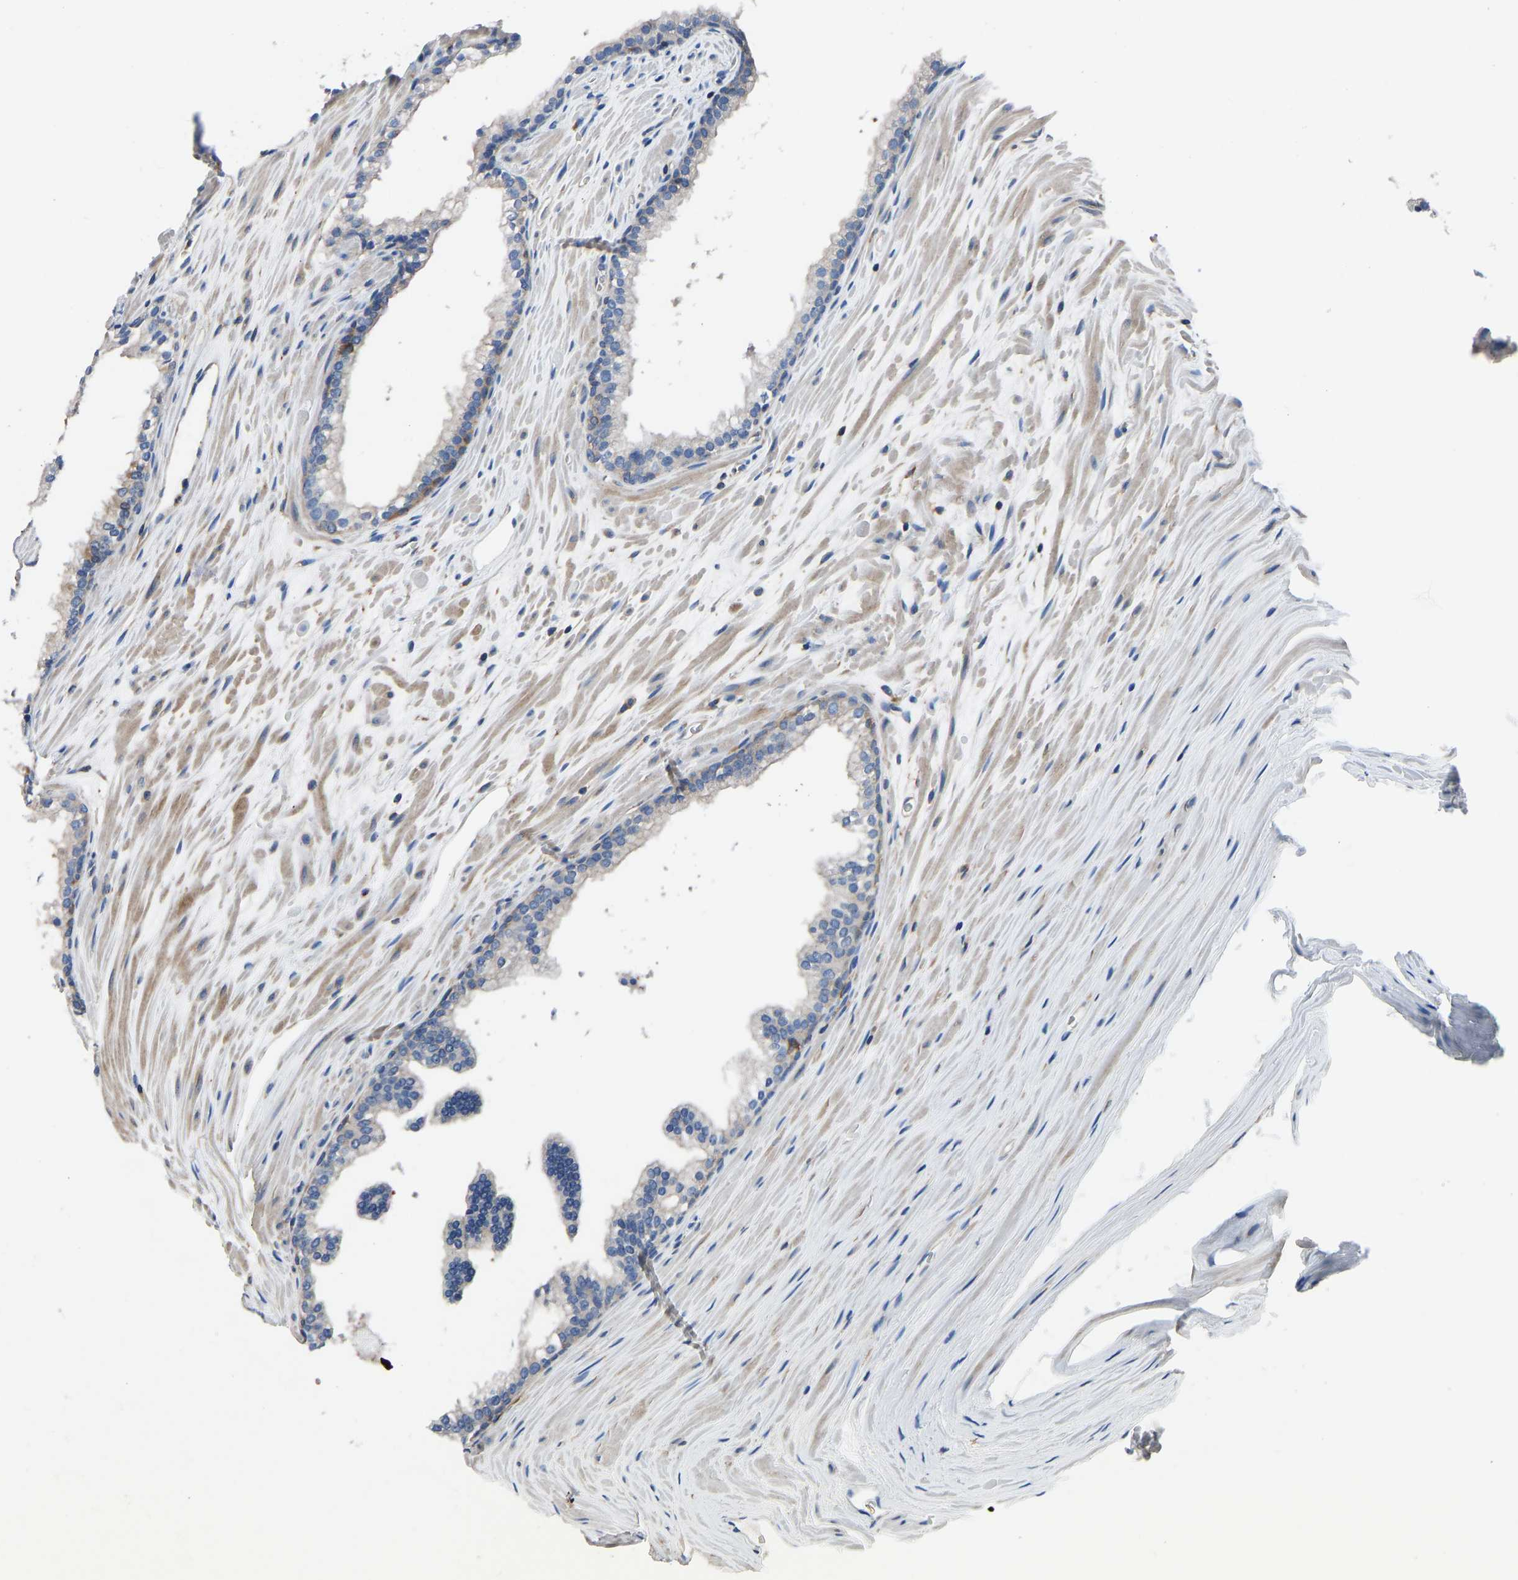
{"staining": {"intensity": "negative", "quantity": "none", "location": "none"}, "tissue": "prostate cancer", "cell_type": "Tumor cells", "image_type": "cancer", "snomed": [{"axis": "morphology", "description": "Adenocarcinoma, Low grade"}, {"axis": "topography", "description": "Prostate"}], "caption": "Immunohistochemical staining of prostate cancer reveals no significant positivity in tumor cells.", "gene": "PRKAR1A", "patient": {"sex": "male", "age": 70}}